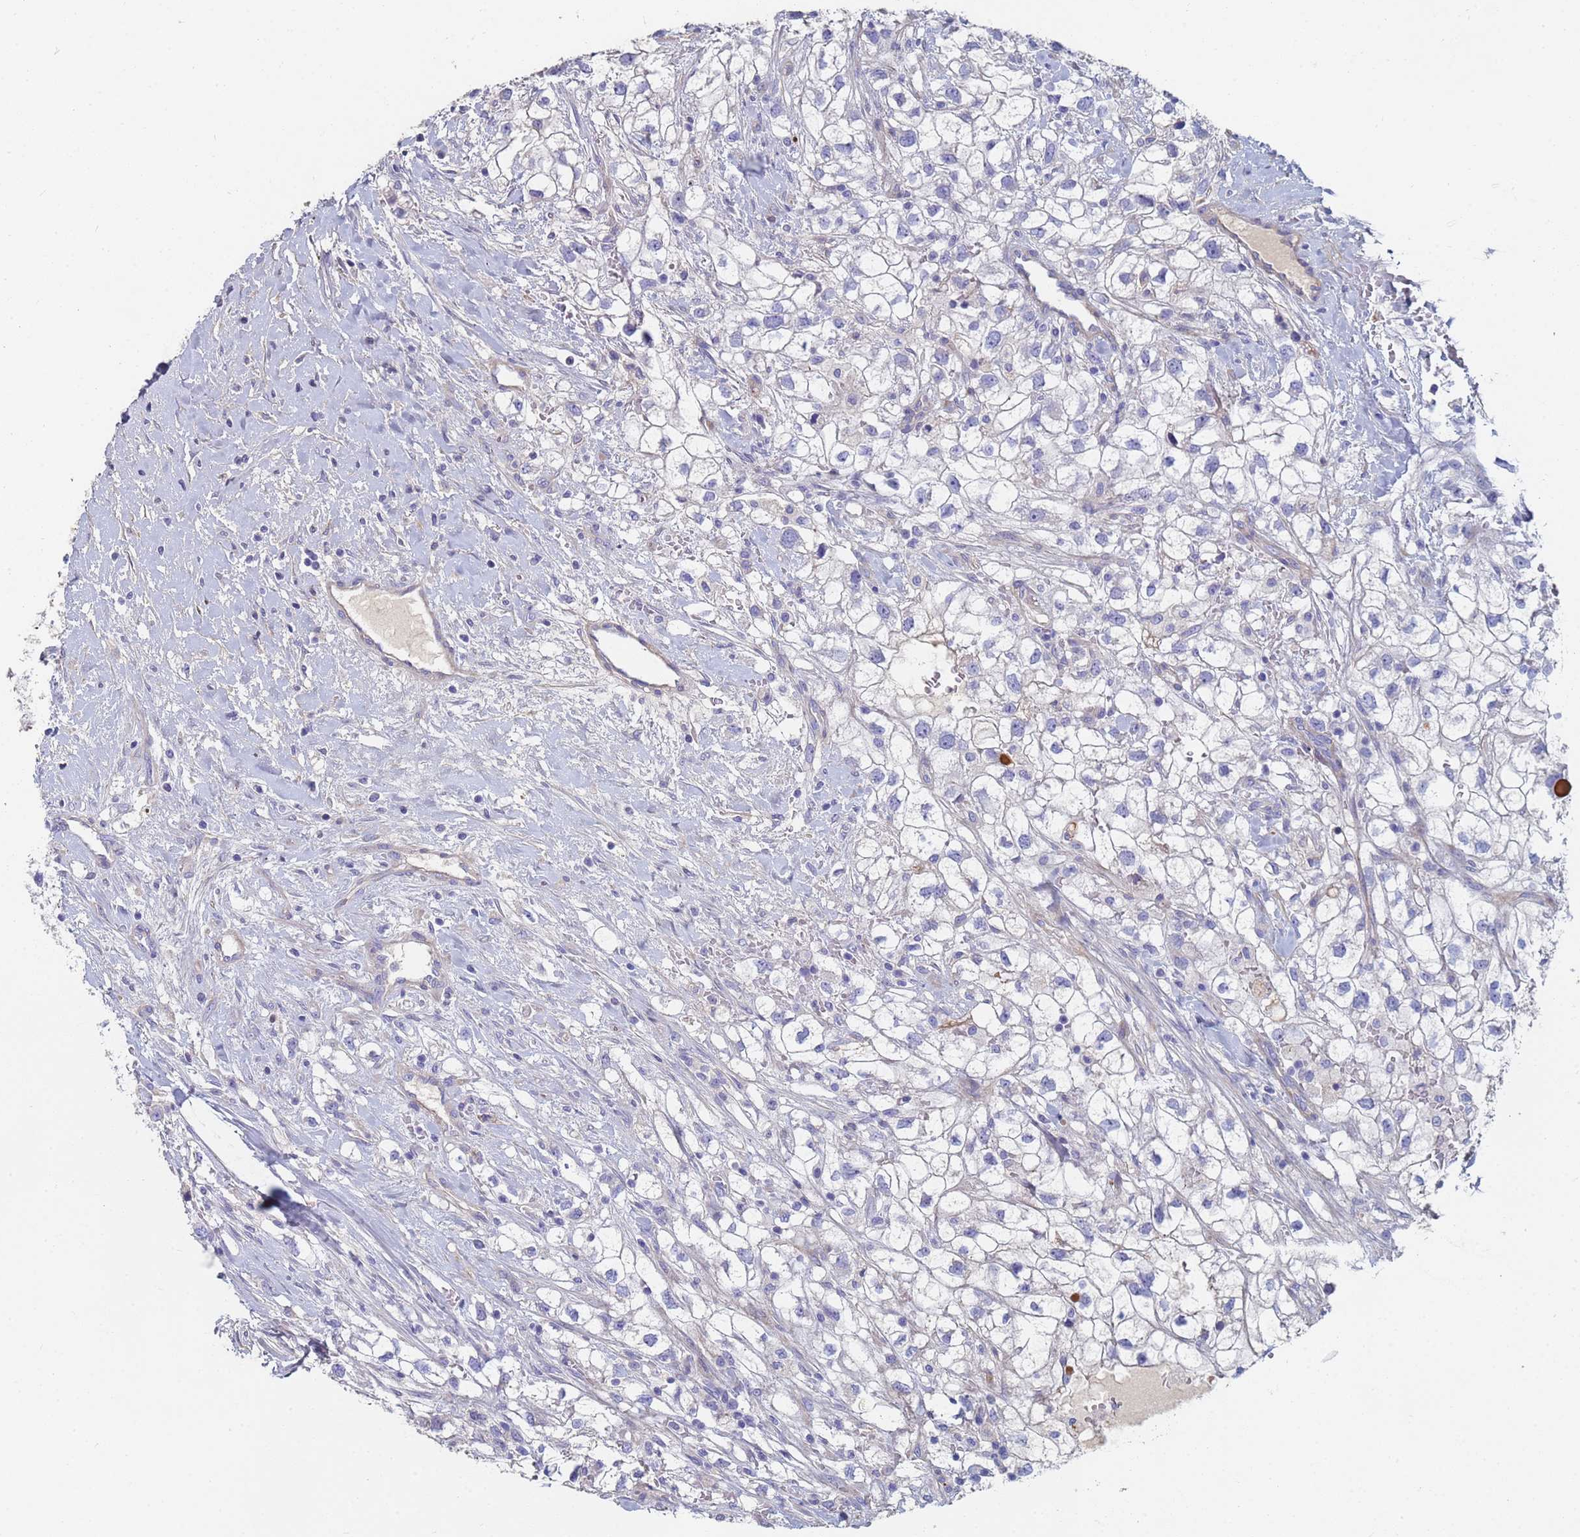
{"staining": {"intensity": "negative", "quantity": "none", "location": "none"}, "tissue": "renal cancer", "cell_type": "Tumor cells", "image_type": "cancer", "snomed": [{"axis": "morphology", "description": "Adenocarcinoma, NOS"}, {"axis": "topography", "description": "Kidney"}], "caption": "DAB immunohistochemical staining of human renal adenocarcinoma shows no significant positivity in tumor cells.", "gene": "ABCA8", "patient": {"sex": "male", "age": 59}}